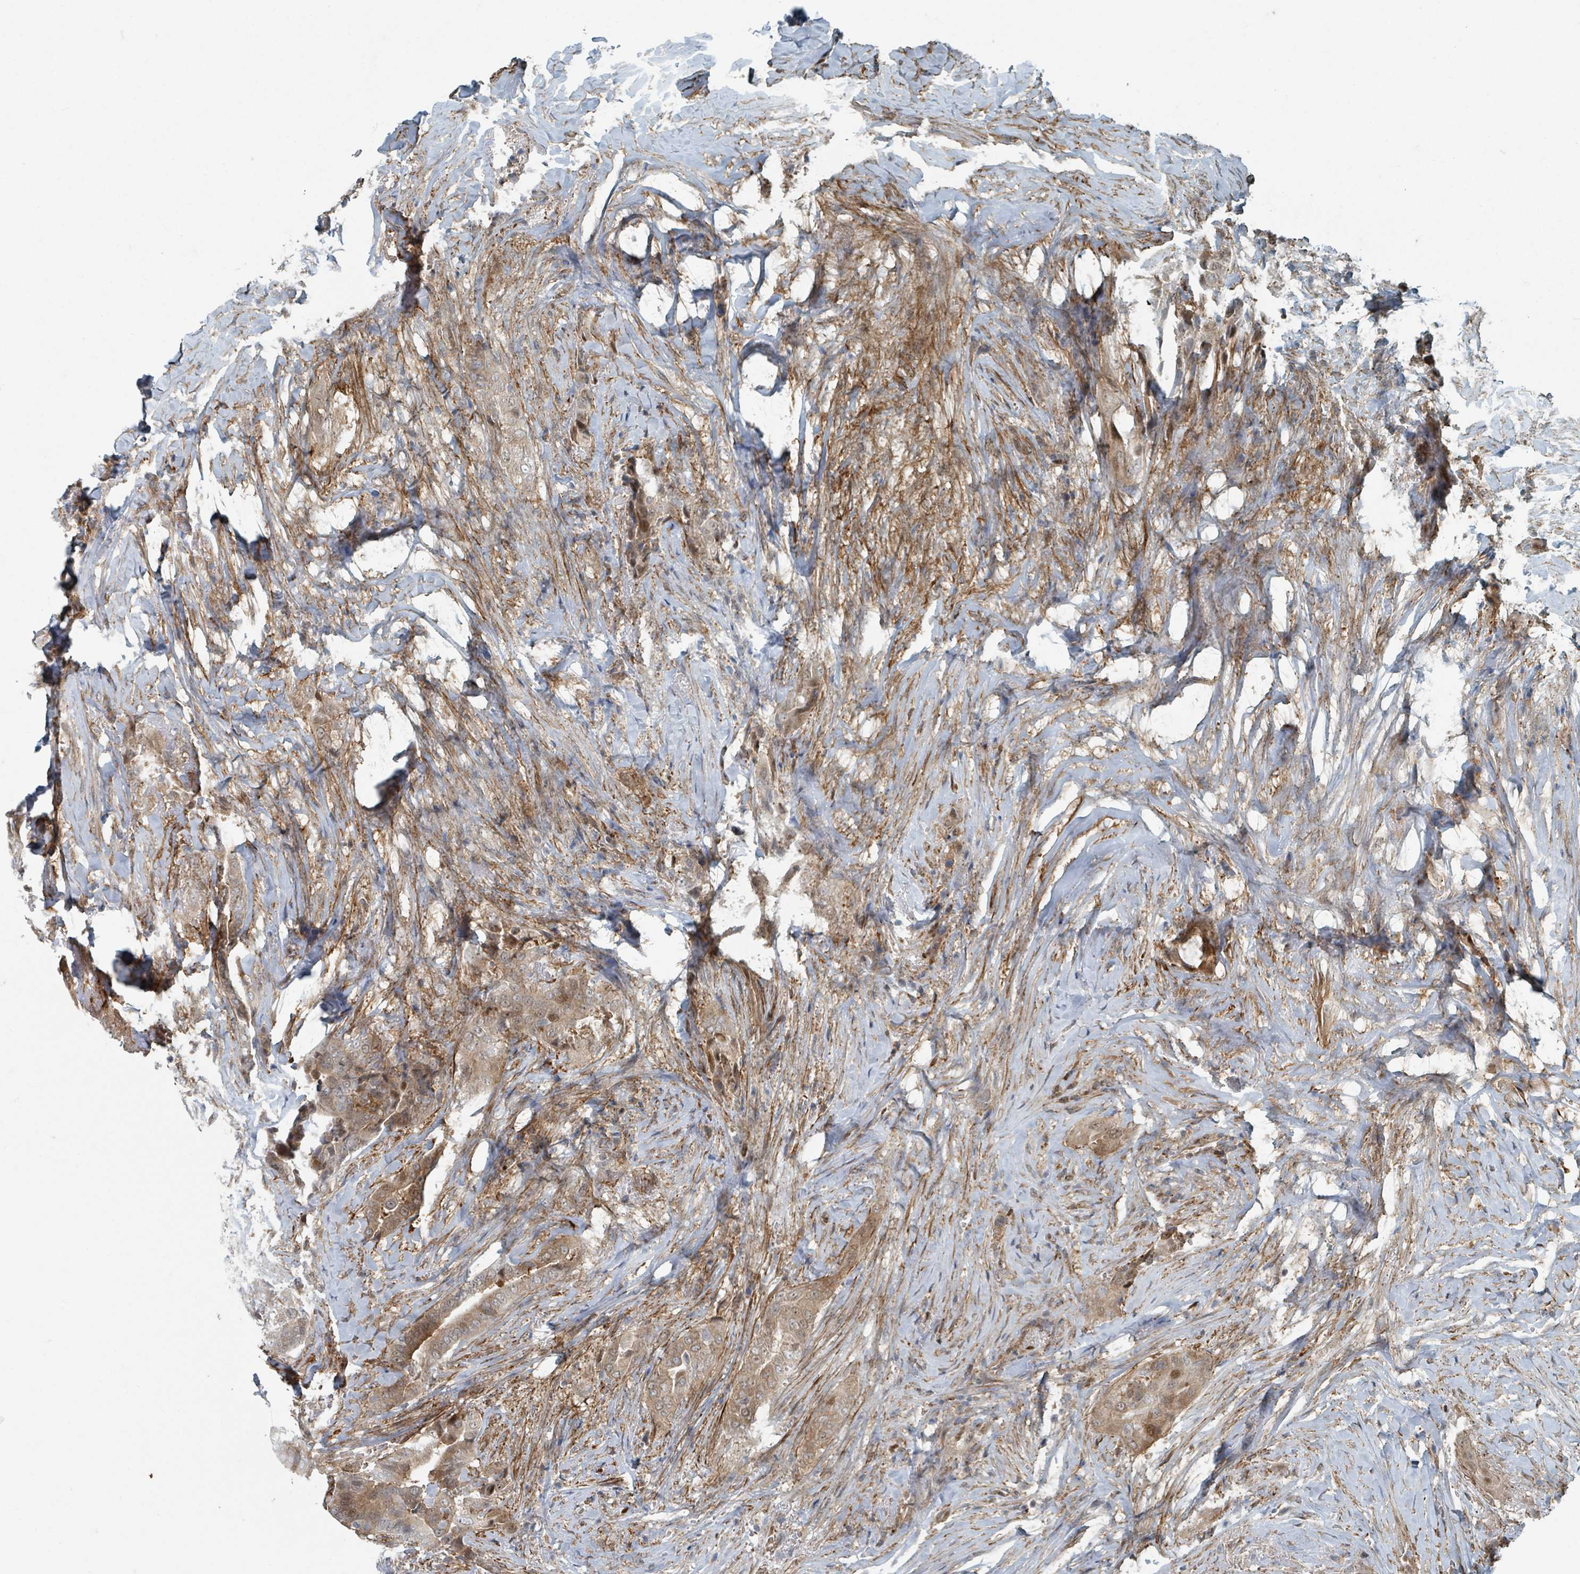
{"staining": {"intensity": "moderate", "quantity": "<25%", "location": "cytoplasmic/membranous,nuclear"}, "tissue": "thyroid cancer", "cell_type": "Tumor cells", "image_type": "cancer", "snomed": [{"axis": "morphology", "description": "Papillary adenocarcinoma, NOS"}, {"axis": "topography", "description": "Thyroid gland"}], "caption": "Brown immunohistochemical staining in papillary adenocarcinoma (thyroid) exhibits moderate cytoplasmic/membranous and nuclear expression in approximately <25% of tumor cells. Nuclei are stained in blue.", "gene": "RHPN2", "patient": {"sex": "male", "age": 61}}